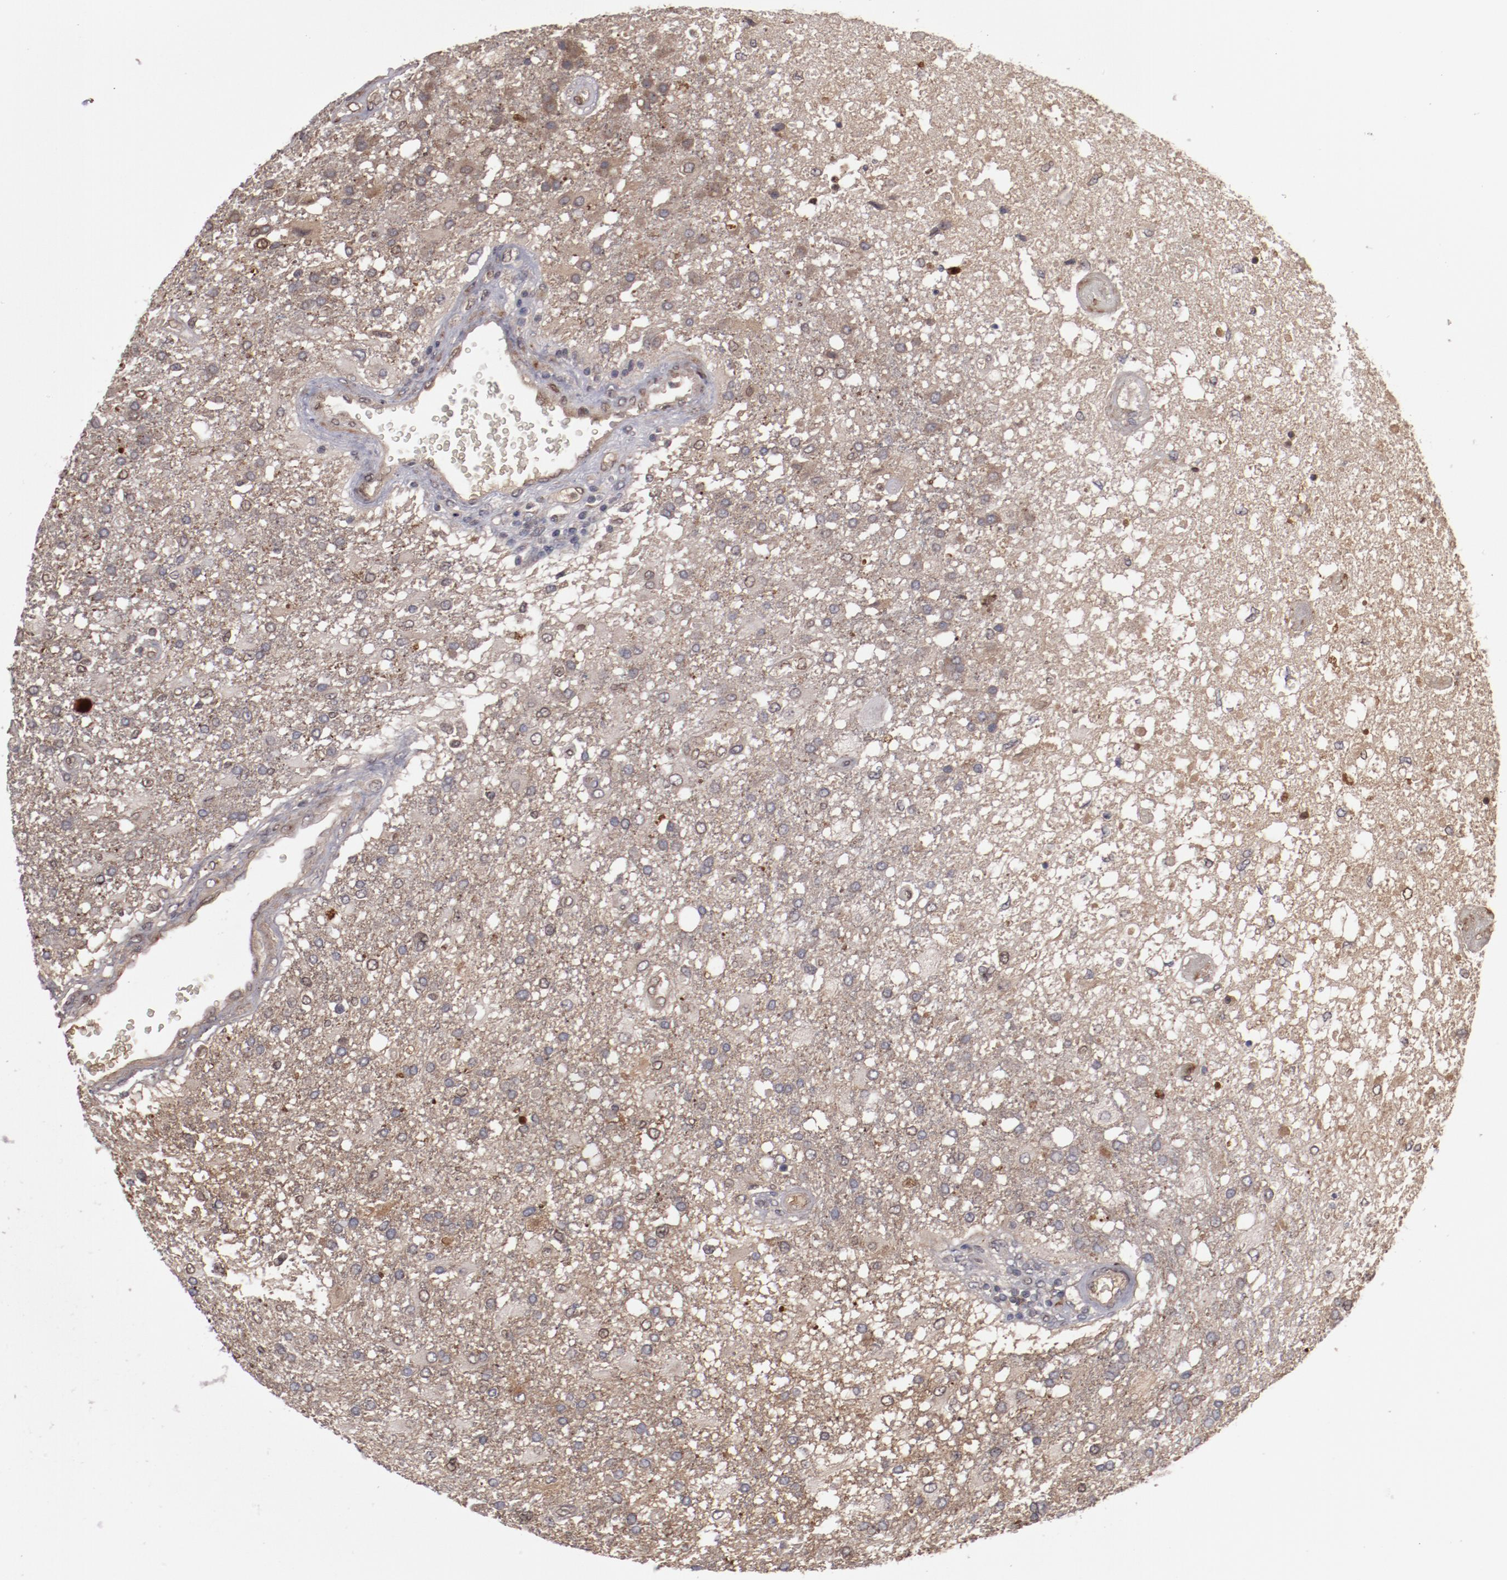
{"staining": {"intensity": "weak", "quantity": "<25%", "location": "cytoplasmic/membranous"}, "tissue": "glioma", "cell_type": "Tumor cells", "image_type": "cancer", "snomed": [{"axis": "morphology", "description": "Glioma, malignant, High grade"}, {"axis": "topography", "description": "Cerebral cortex"}], "caption": "Photomicrograph shows no significant protein staining in tumor cells of malignant glioma (high-grade). The staining was performed using DAB (3,3'-diaminobenzidine) to visualize the protein expression in brown, while the nuclei were stained in blue with hematoxylin (Magnification: 20x).", "gene": "SERPINA7", "patient": {"sex": "male", "age": 79}}